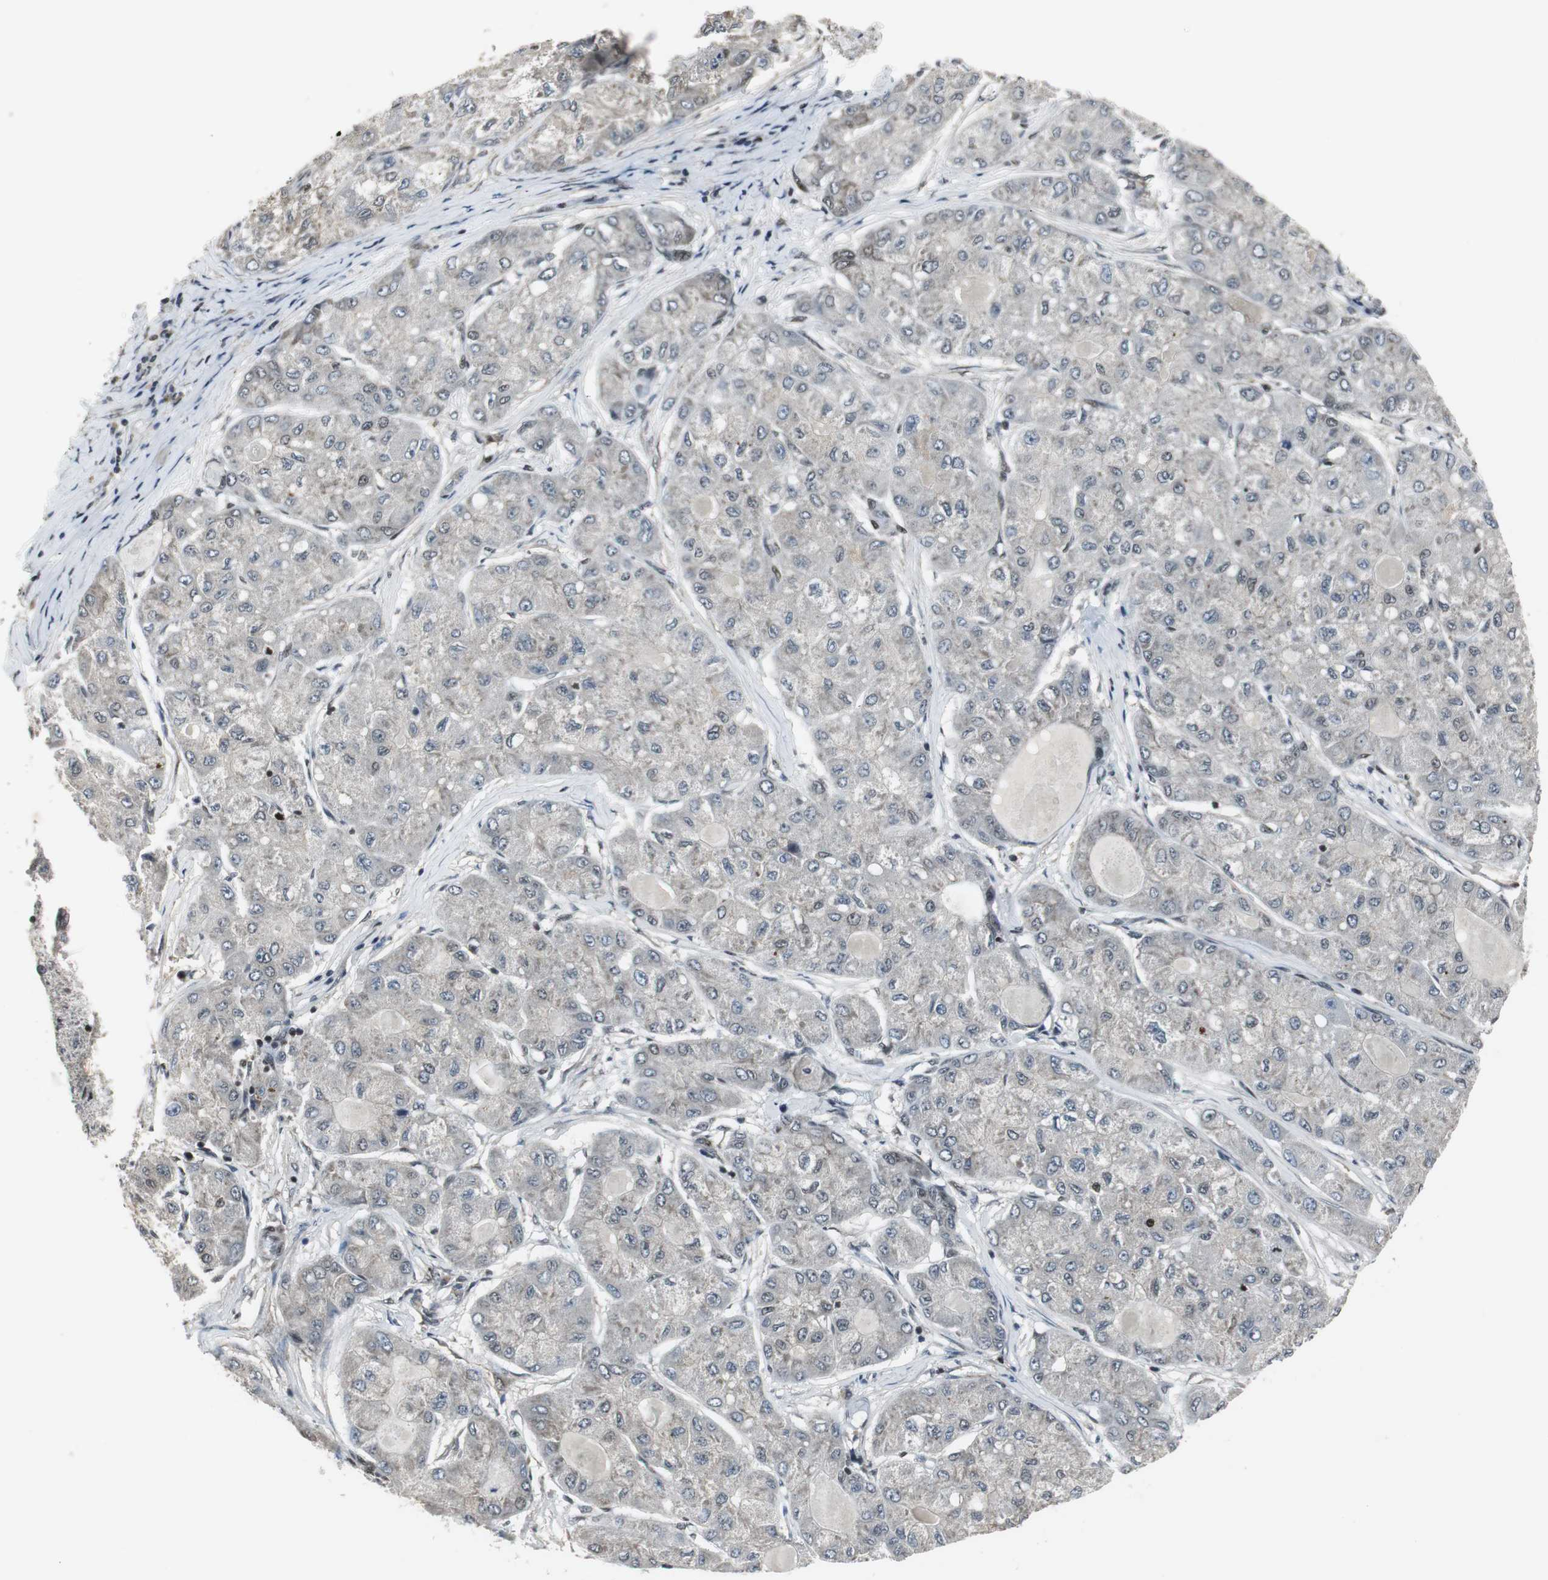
{"staining": {"intensity": "weak", "quantity": "<25%", "location": "nuclear"}, "tissue": "liver cancer", "cell_type": "Tumor cells", "image_type": "cancer", "snomed": [{"axis": "morphology", "description": "Carcinoma, Hepatocellular, NOS"}, {"axis": "topography", "description": "Liver"}], "caption": "This micrograph is of hepatocellular carcinoma (liver) stained with immunohistochemistry (IHC) to label a protein in brown with the nuclei are counter-stained blue. There is no positivity in tumor cells. (DAB (3,3'-diaminobenzidine) IHC visualized using brightfield microscopy, high magnification).", "gene": "MPG", "patient": {"sex": "male", "age": 80}}